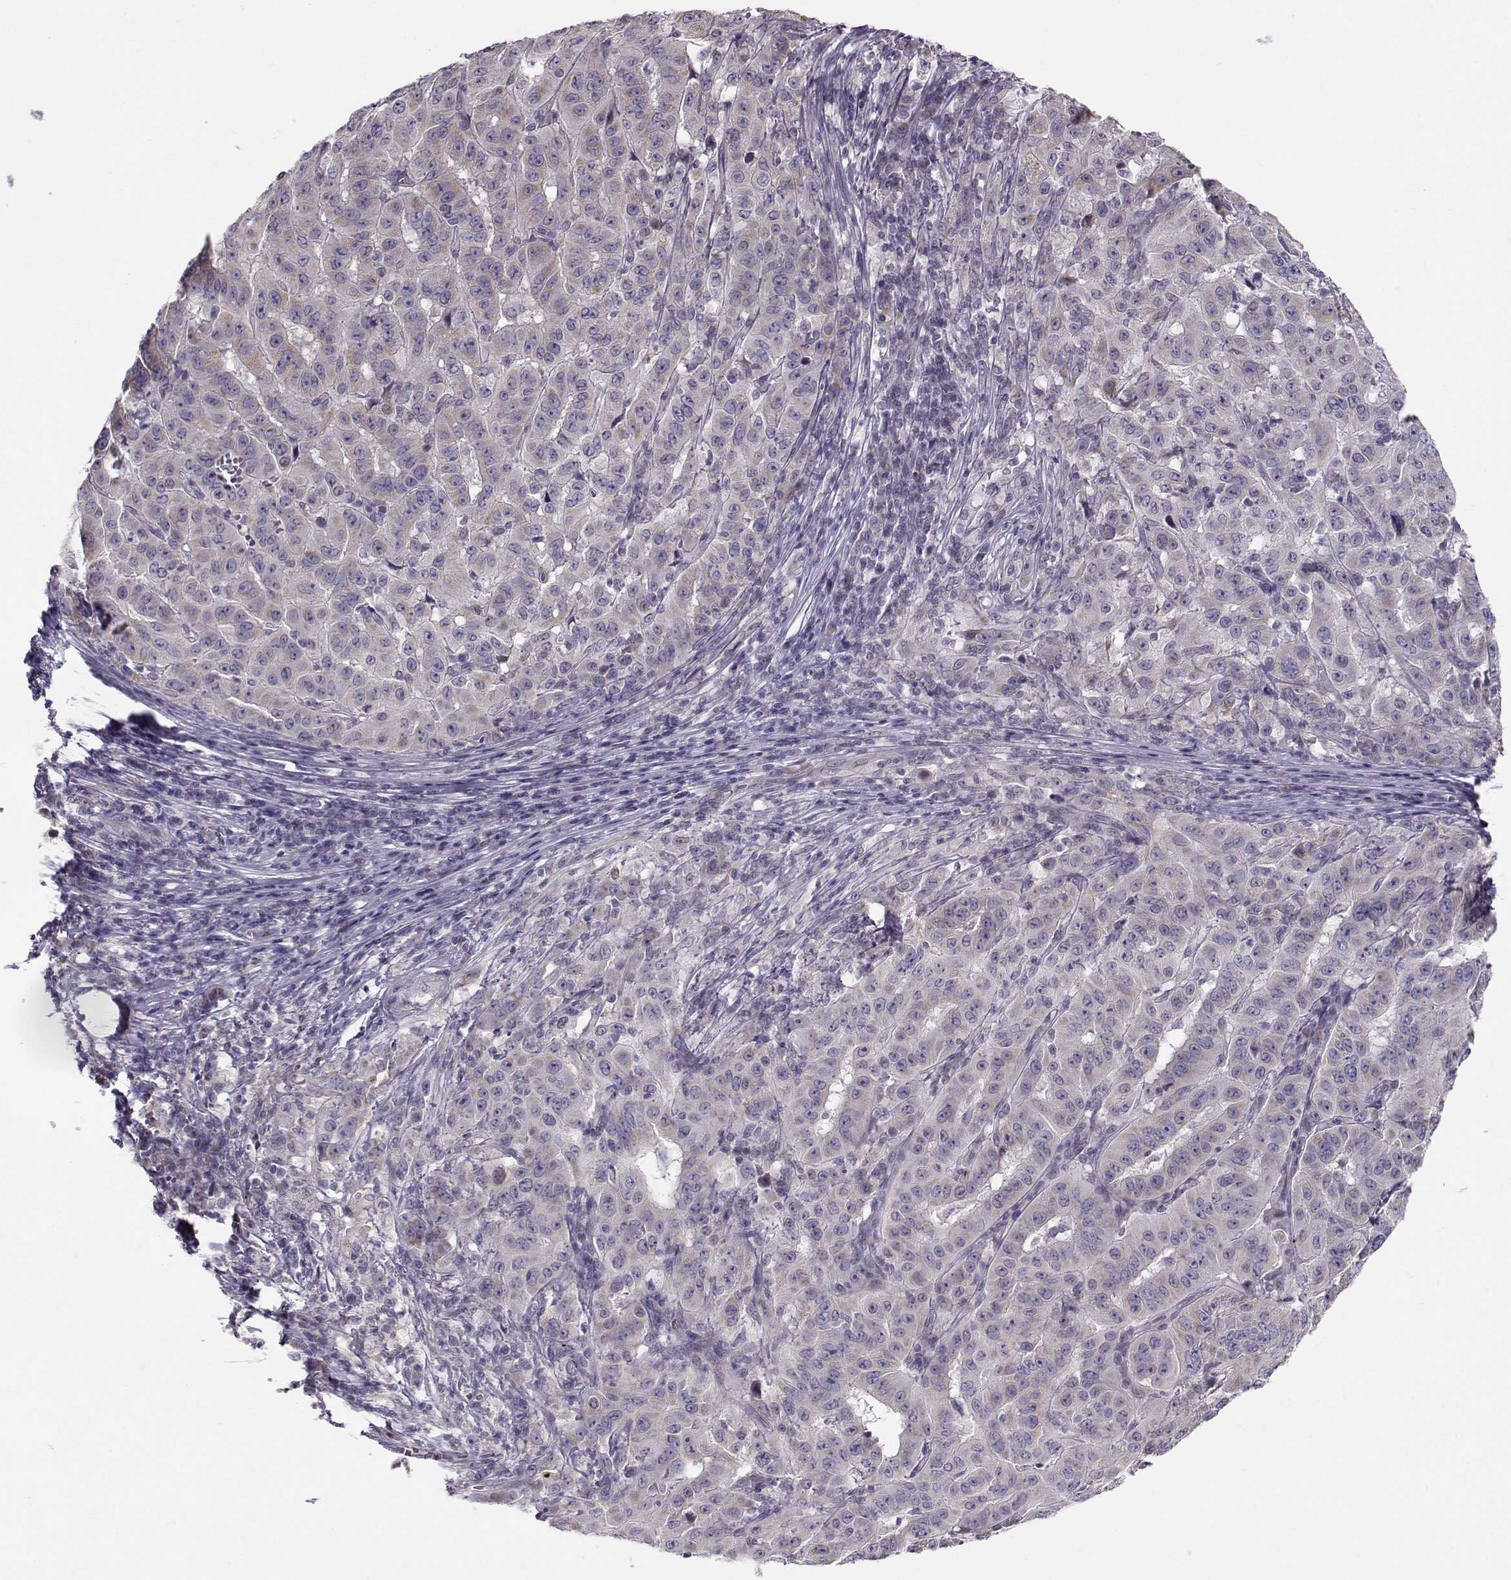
{"staining": {"intensity": "negative", "quantity": "none", "location": "none"}, "tissue": "pancreatic cancer", "cell_type": "Tumor cells", "image_type": "cancer", "snomed": [{"axis": "morphology", "description": "Adenocarcinoma, NOS"}, {"axis": "topography", "description": "Pancreas"}], "caption": "Immunohistochemical staining of pancreatic cancer reveals no significant positivity in tumor cells.", "gene": "KLF17", "patient": {"sex": "male", "age": 63}}